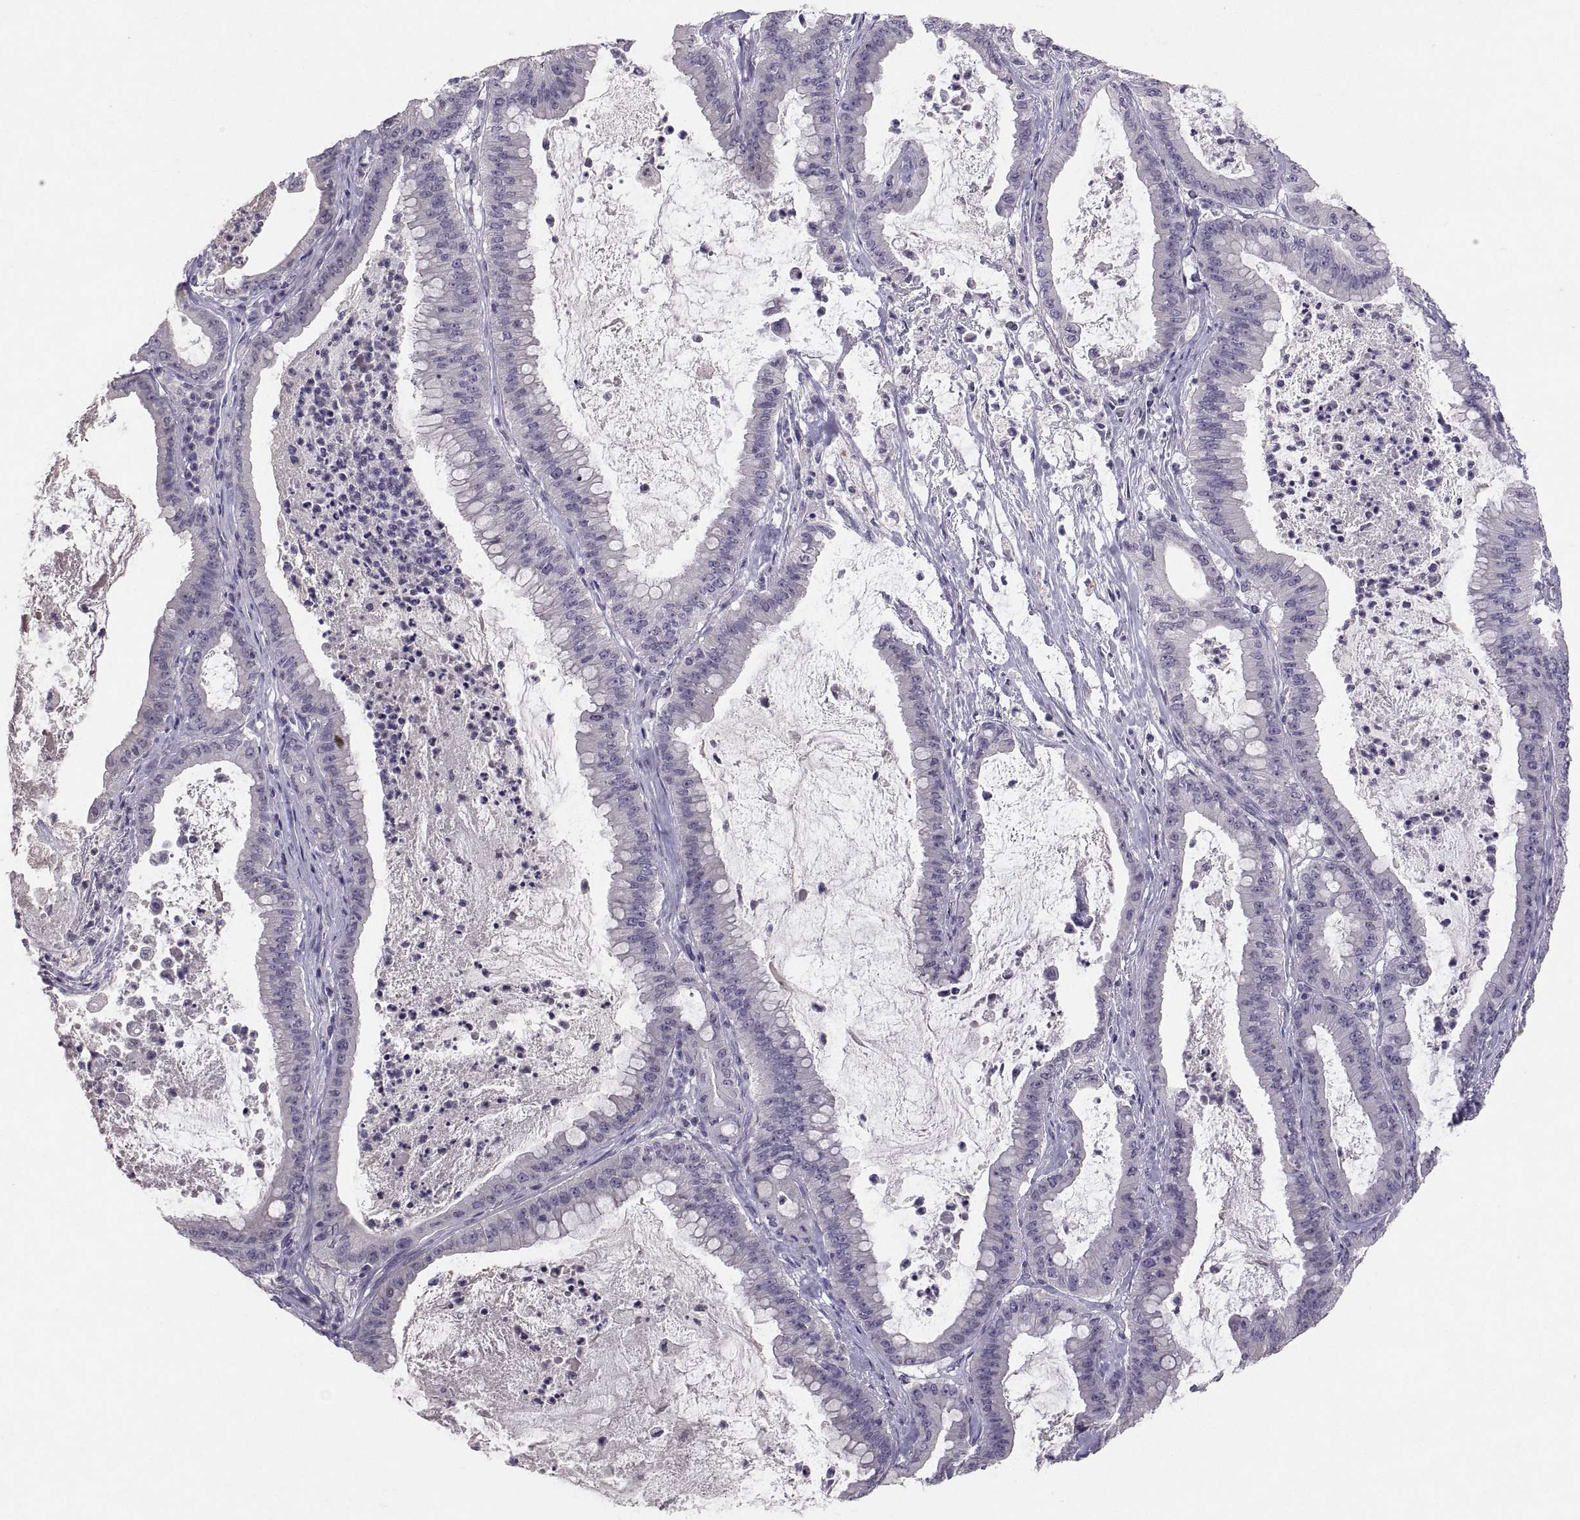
{"staining": {"intensity": "negative", "quantity": "none", "location": "none"}, "tissue": "pancreatic cancer", "cell_type": "Tumor cells", "image_type": "cancer", "snomed": [{"axis": "morphology", "description": "Adenocarcinoma, NOS"}, {"axis": "topography", "description": "Pancreas"}], "caption": "There is no significant expression in tumor cells of pancreatic cancer.", "gene": "PTN", "patient": {"sex": "male", "age": 71}}